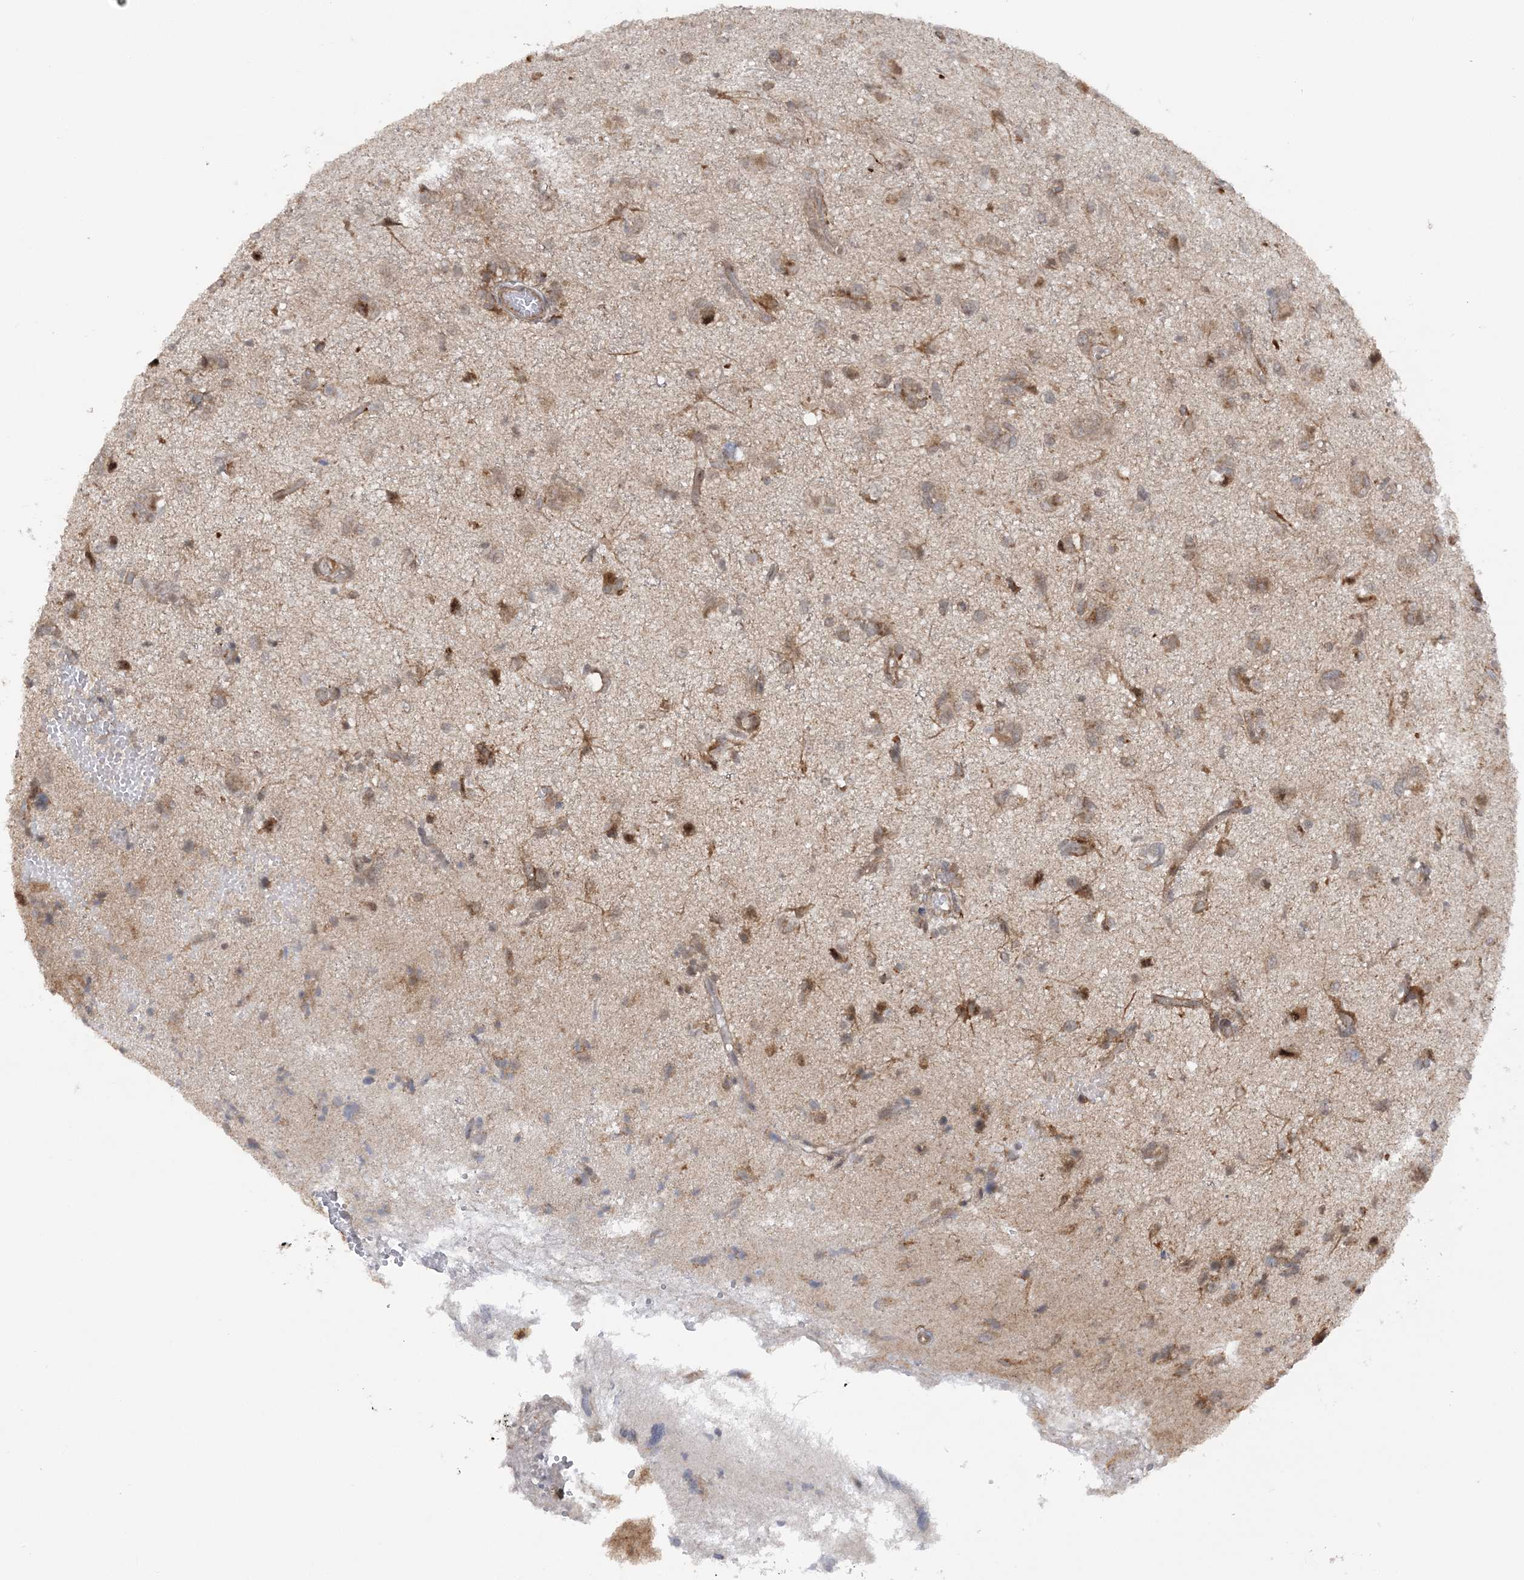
{"staining": {"intensity": "moderate", "quantity": ">75%", "location": "cytoplasmic/membranous"}, "tissue": "glioma", "cell_type": "Tumor cells", "image_type": "cancer", "snomed": [{"axis": "morphology", "description": "Glioma, malignant, High grade"}, {"axis": "topography", "description": "Brain"}], "caption": "This photomicrograph displays immunohistochemistry staining of human glioma, with medium moderate cytoplasmic/membranous expression in approximately >75% of tumor cells.", "gene": "MRPL47", "patient": {"sex": "female", "age": 59}}